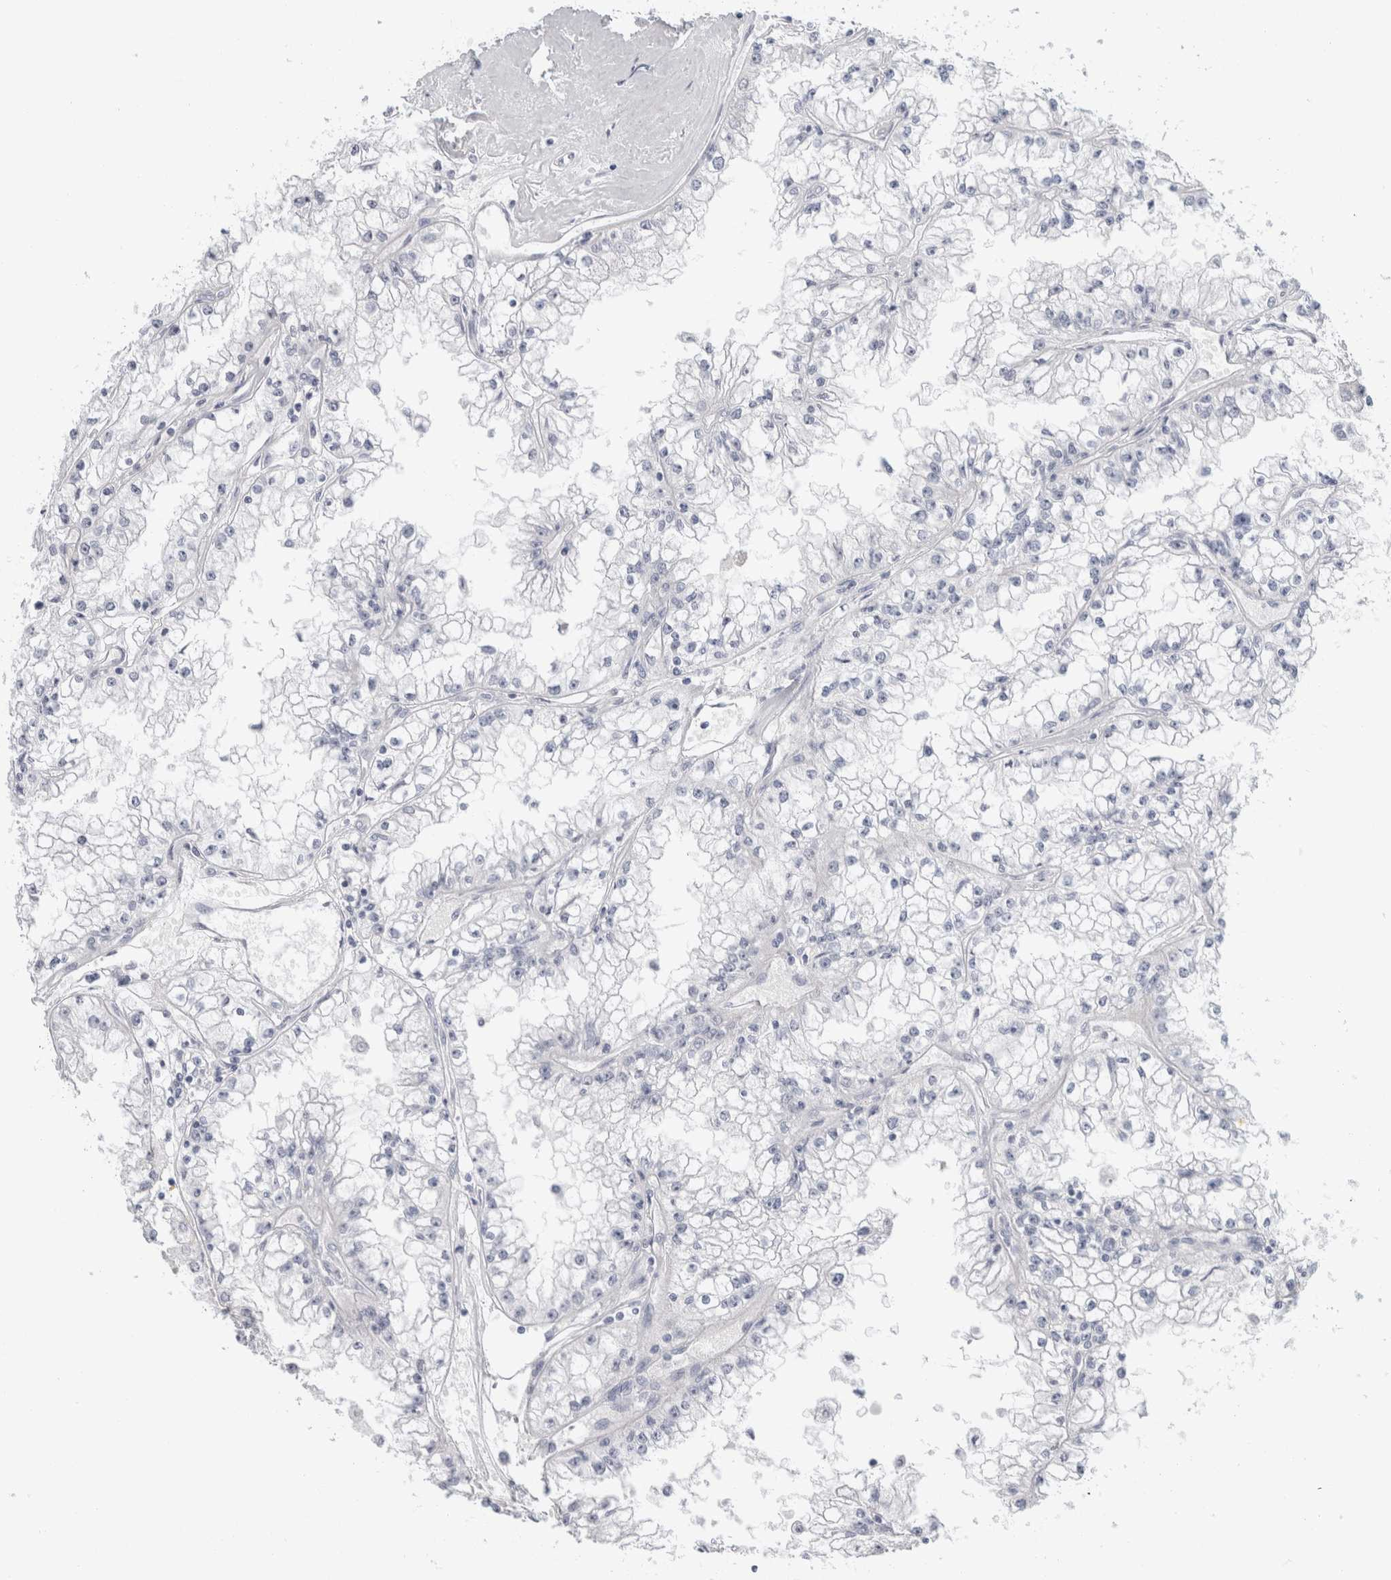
{"staining": {"intensity": "negative", "quantity": "none", "location": "none"}, "tissue": "renal cancer", "cell_type": "Tumor cells", "image_type": "cancer", "snomed": [{"axis": "morphology", "description": "Adenocarcinoma, NOS"}, {"axis": "topography", "description": "Kidney"}], "caption": "Image shows no significant protein staining in tumor cells of renal cancer.", "gene": "RPH3AL", "patient": {"sex": "male", "age": 56}}